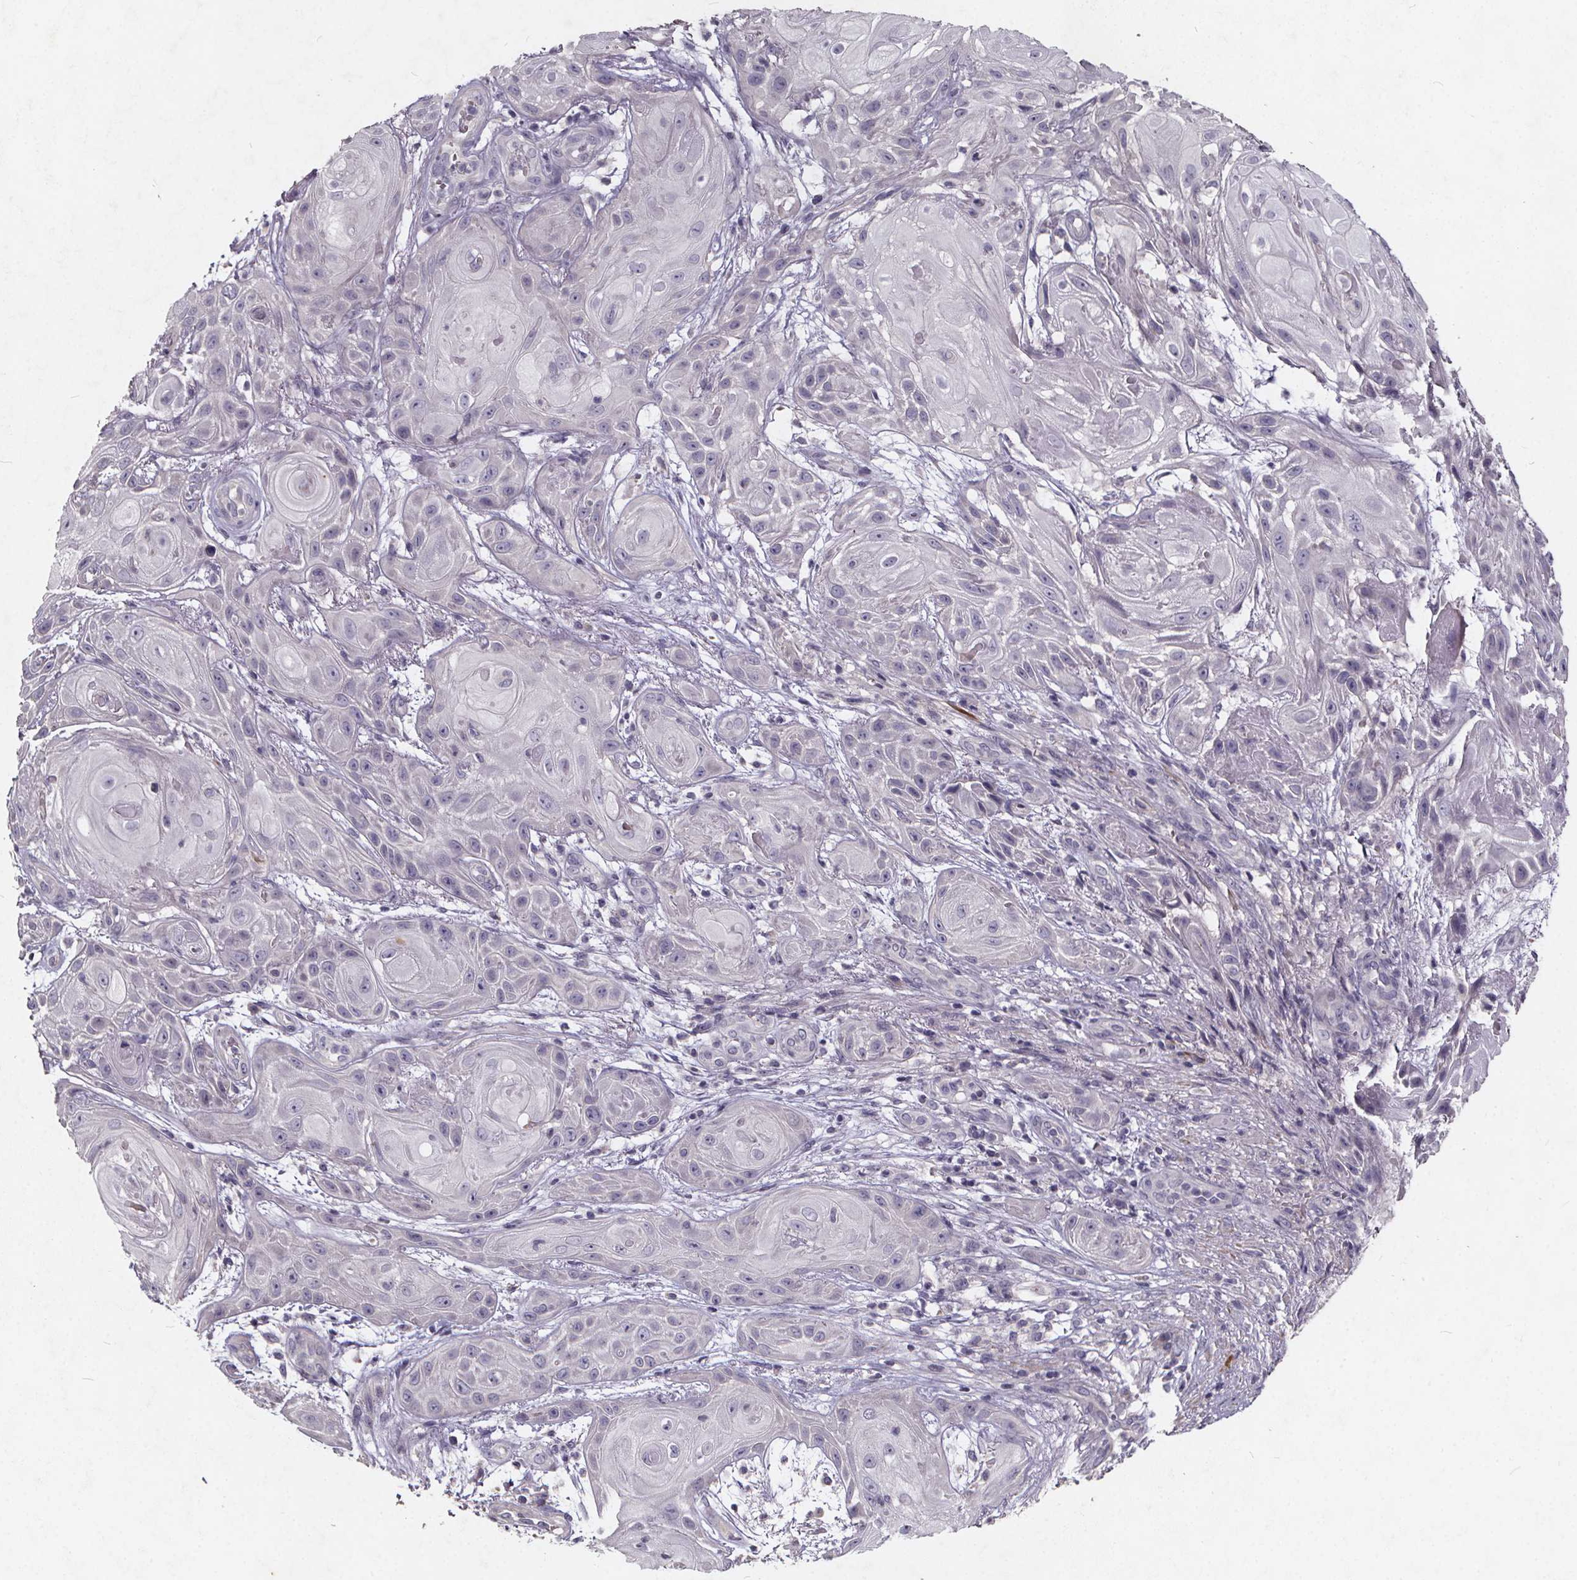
{"staining": {"intensity": "negative", "quantity": "none", "location": "none"}, "tissue": "skin cancer", "cell_type": "Tumor cells", "image_type": "cancer", "snomed": [{"axis": "morphology", "description": "Squamous cell carcinoma, NOS"}, {"axis": "topography", "description": "Skin"}], "caption": "Immunohistochemical staining of human squamous cell carcinoma (skin) shows no significant expression in tumor cells.", "gene": "TSPAN14", "patient": {"sex": "male", "age": 62}}